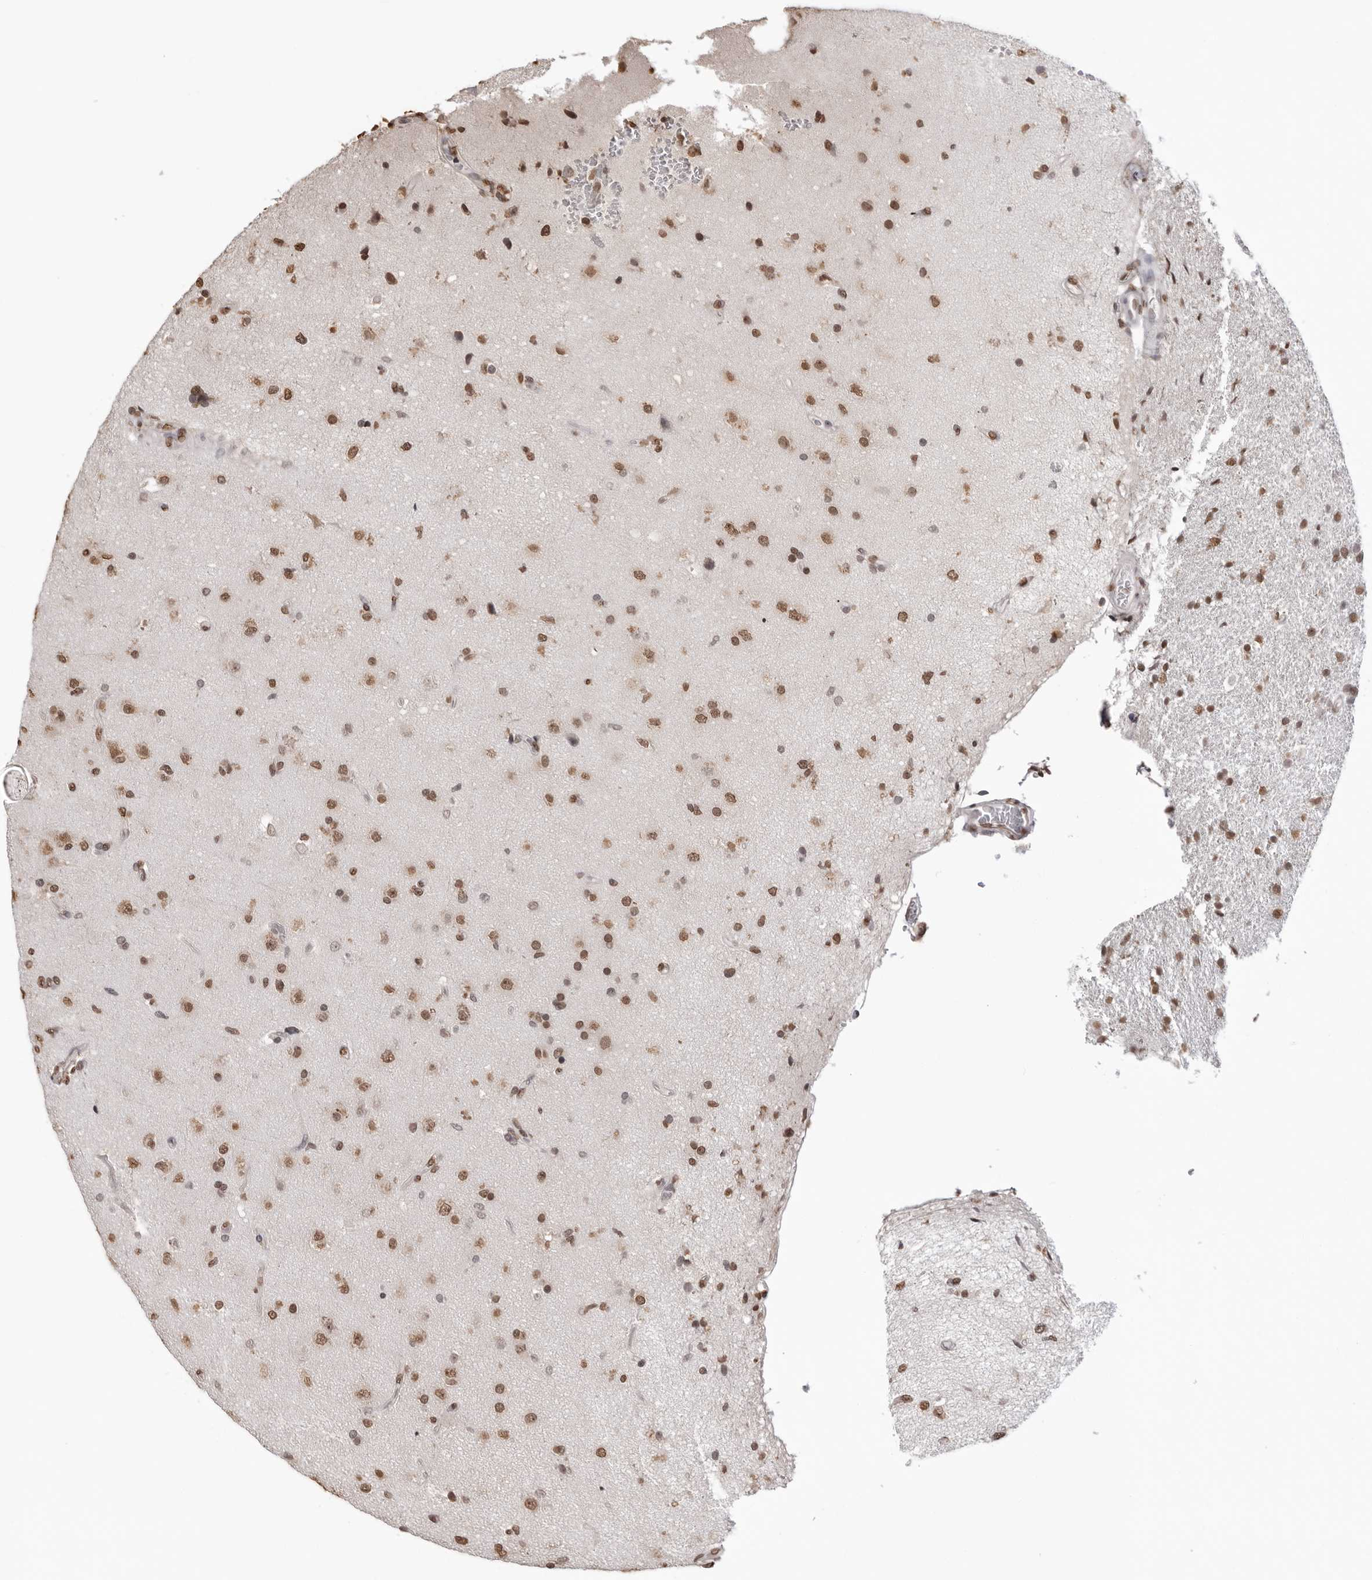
{"staining": {"intensity": "moderate", "quantity": ">75%", "location": "nuclear"}, "tissue": "glioma", "cell_type": "Tumor cells", "image_type": "cancer", "snomed": [{"axis": "morphology", "description": "Glioma, malignant, High grade"}, {"axis": "topography", "description": "Brain"}], "caption": "DAB immunohistochemical staining of glioma reveals moderate nuclear protein staining in approximately >75% of tumor cells.", "gene": "OLIG3", "patient": {"sex": "male", "age": 72}}